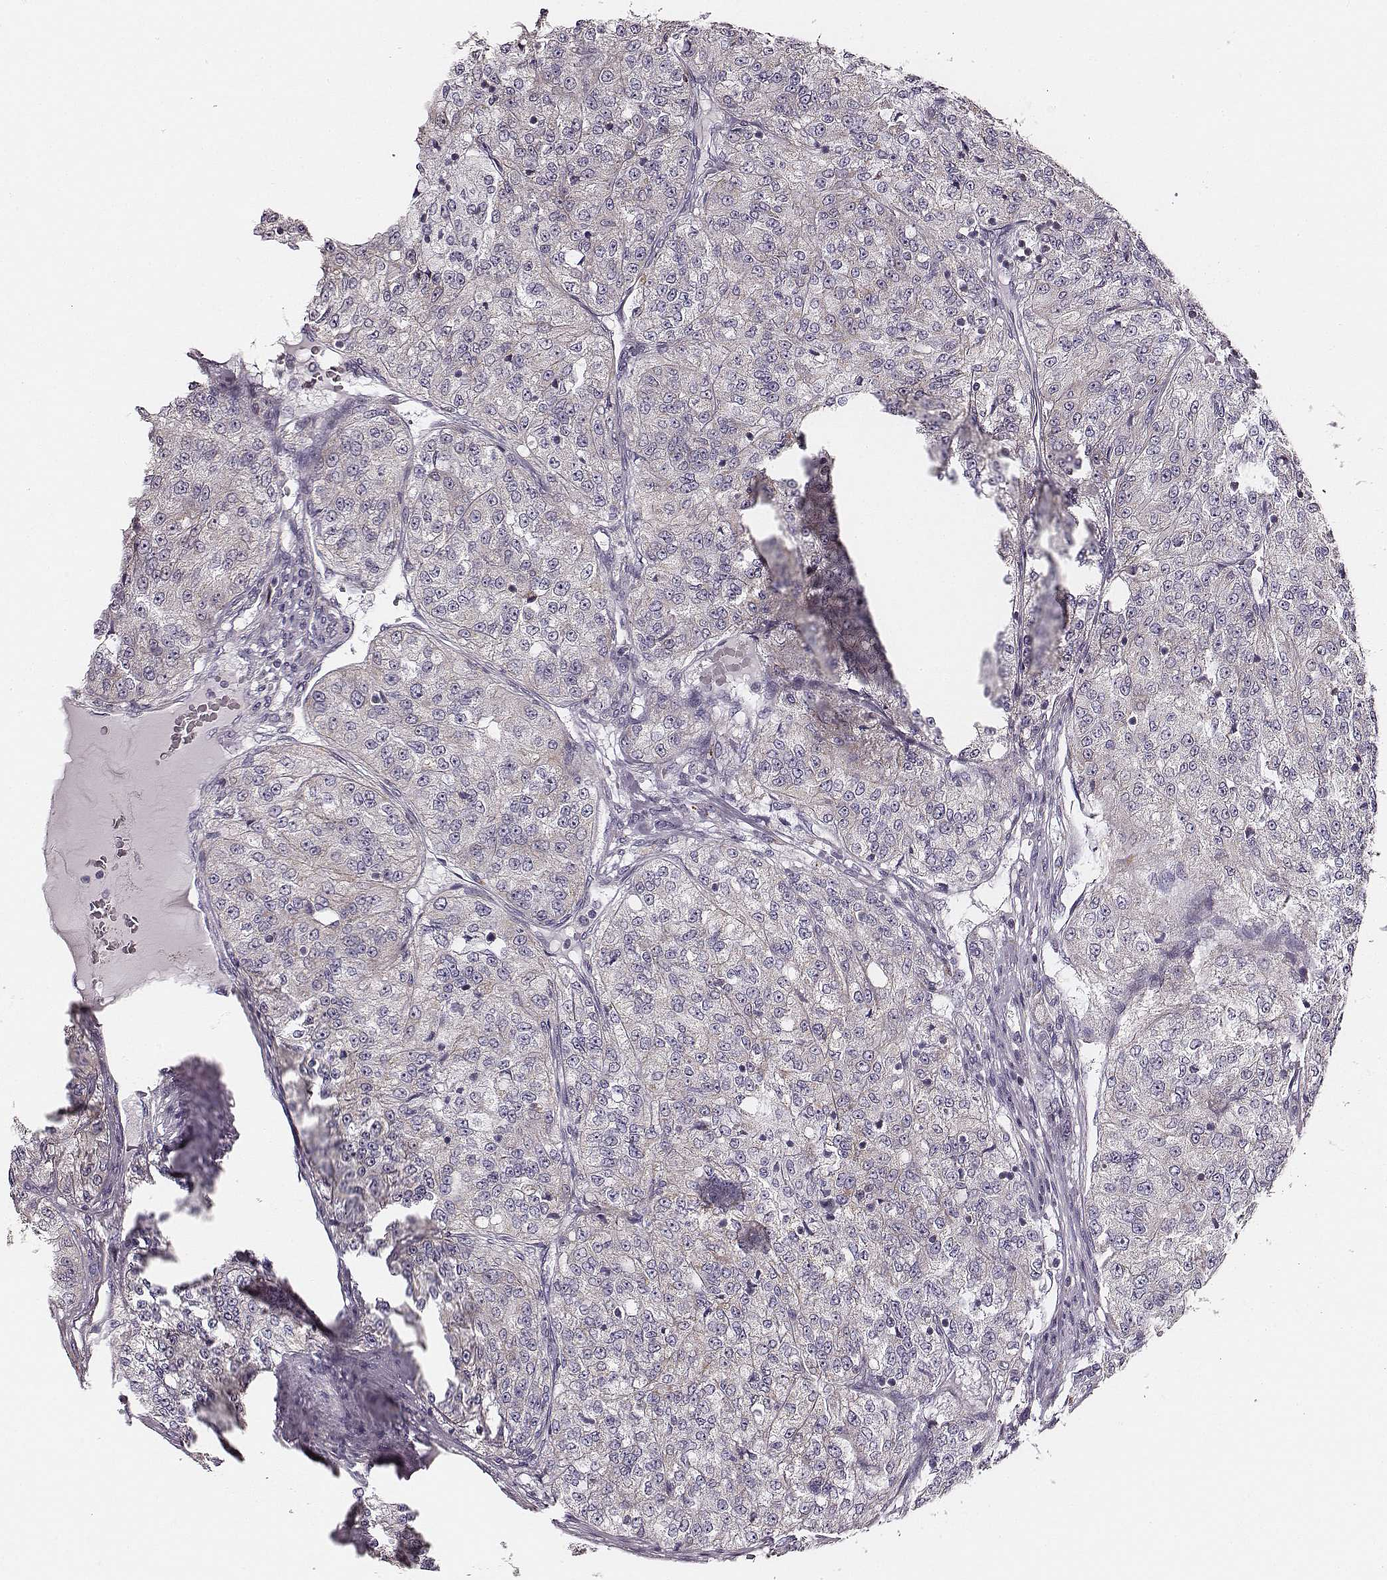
{"staining": {"intensity": "weak", "quantity": "25%-75%", "location": "cytoplasmic/membranous"}, "tissue": "renal cancer", "cell_type": "Tumor cells", "image_type": "cancer", "snomed": [{"axis": "morphology", "description": "Adenocarcinoma, NOS"}, {"axis": "topography", "description": "Kidney"}], "caption": "This is a photomicrograph of immunohistochemistry (IHC) staining of renal cancer (adenocarcinoma), which shows weak expression in the cytoplasmic/membranous of tumor cells.", "gene": "UBL4B", "patient": {"sex": "female", "age": 63}}